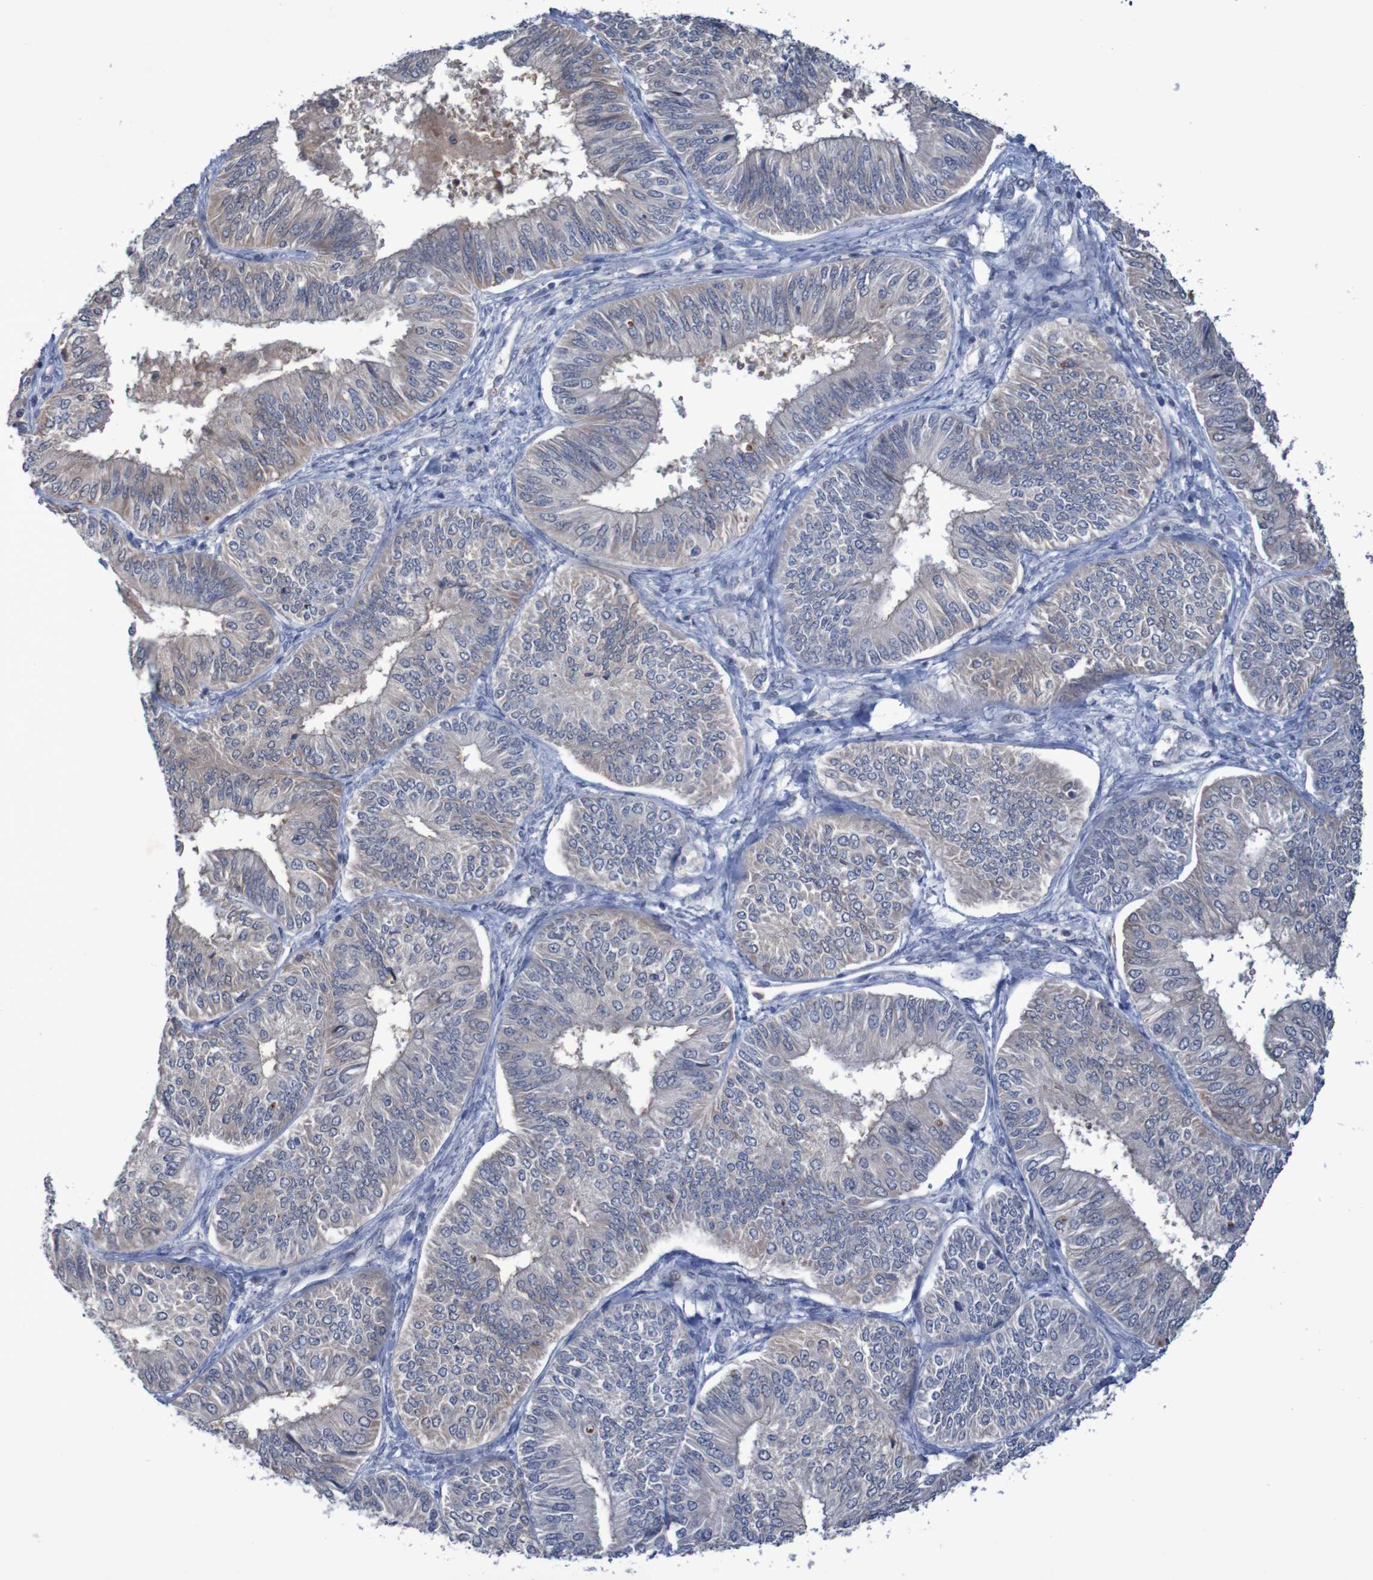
{"staining": {"intensity": "weak", "quantity": "<25%", "location": "cytoplasmic/membranous"}, "tissue": "endometrial cancer", "cell_type": "Tumor cells", "image_type": "cancer", "snomed": [{"axis": "morphology", "description": "Adenocarcinoma, NOS"}, {"axis": "topography", "description": "Endometrium"}], "caption": "This is a histopathology image of immunohistochemistry (IHC) staining of endometrial adenocarcinoma, which shows no positivity in tumor cells.", "gene": "FBP2", "patient": {"sex": "female", "age": 58}}